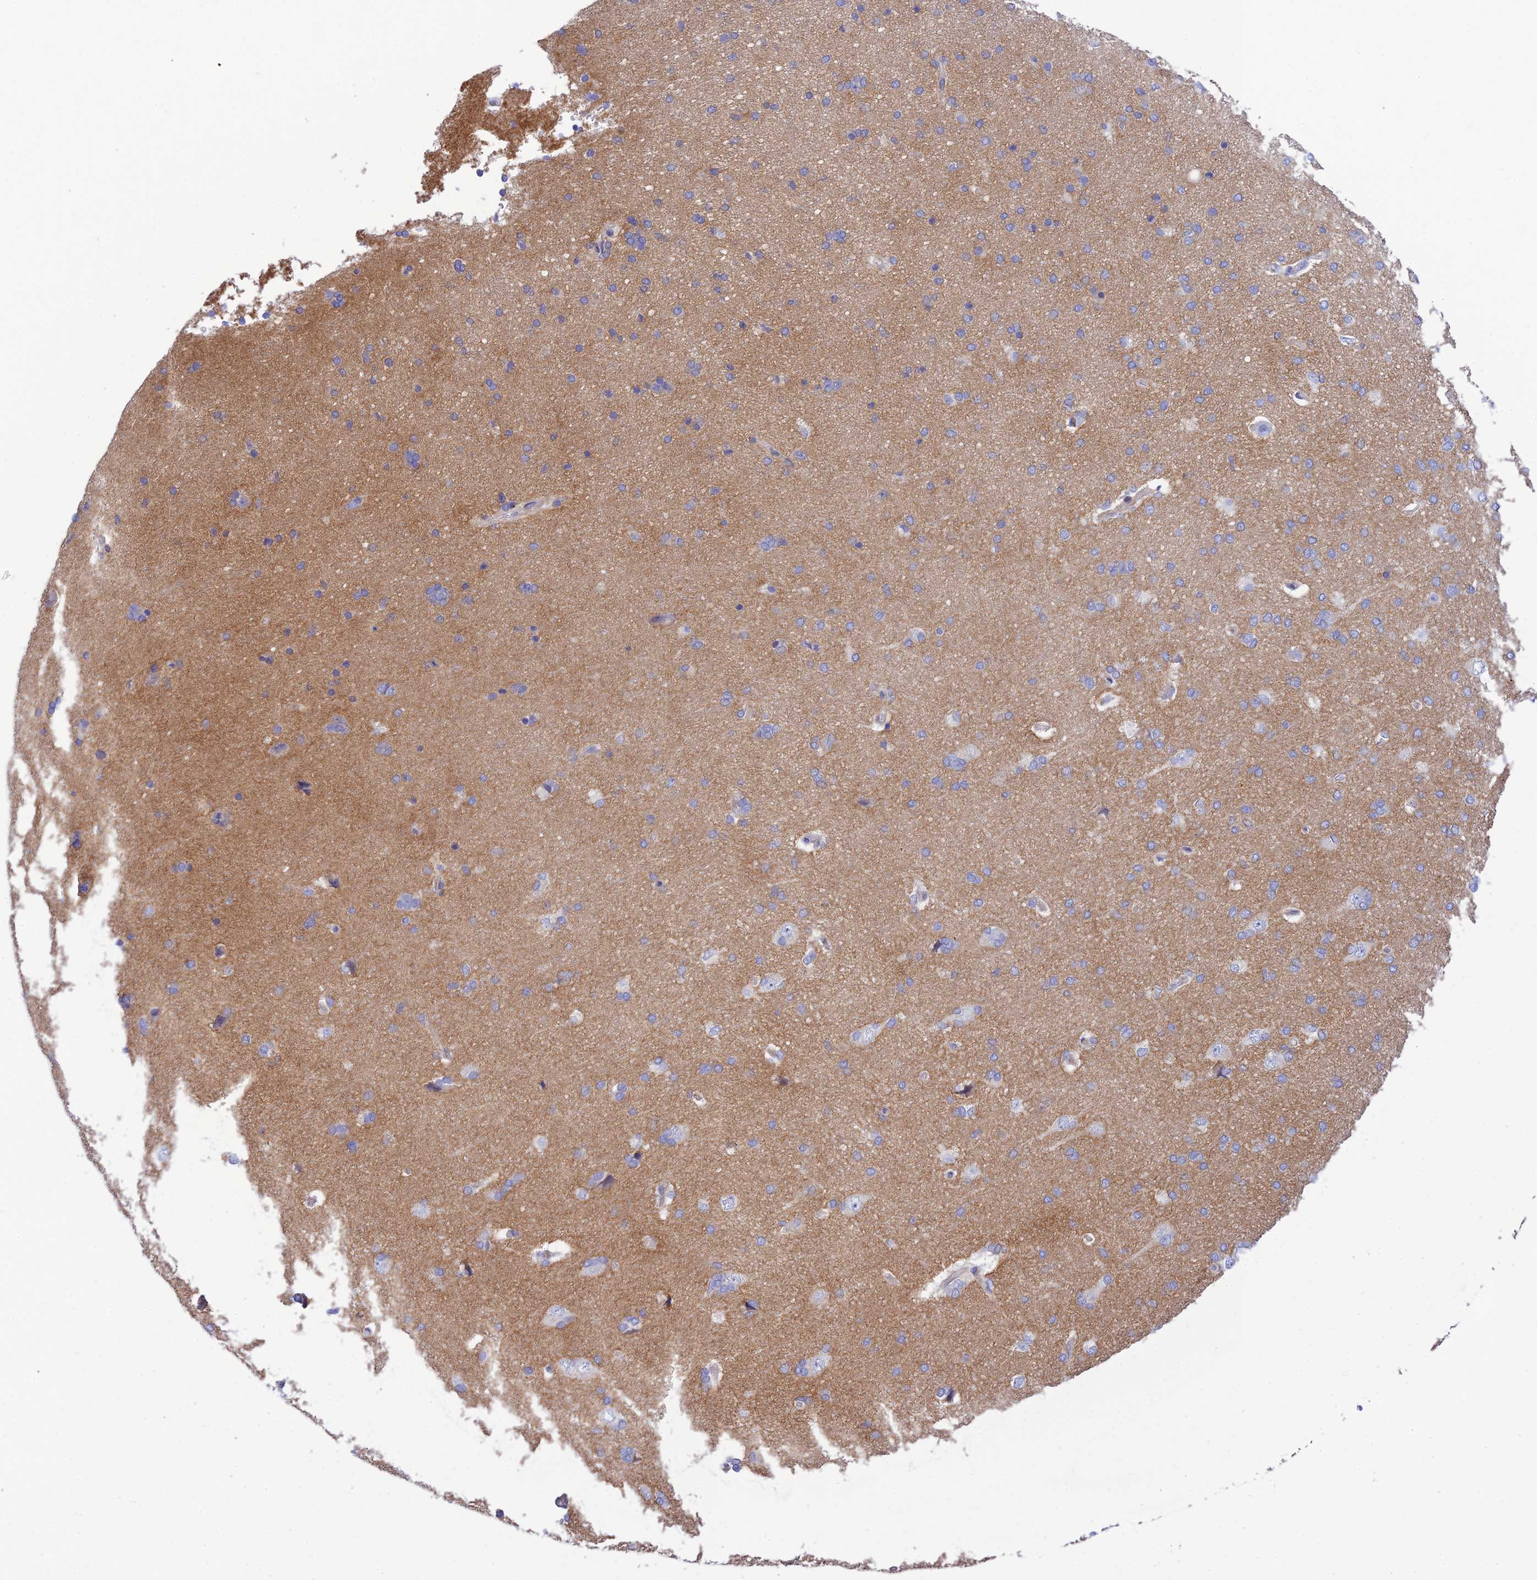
{"staining": {"intensity": "negative", "quantity": "none", "location": "none"}, "tissue": "cerebral cortex", "cell_type": "Endothelial cells", "image_type": "normal", "snomed": [{"axis": "morphology", "description": "Normal tissue, NOS"}, {"axis": "topography", "description": "Cerebral cortex"}], "caption": "Human cerebral cortex stained for a protein using IHC shows no staining in endothelial cells.", "gene": "CCDC157", "patient": {"sex": "male", "age": 62}}